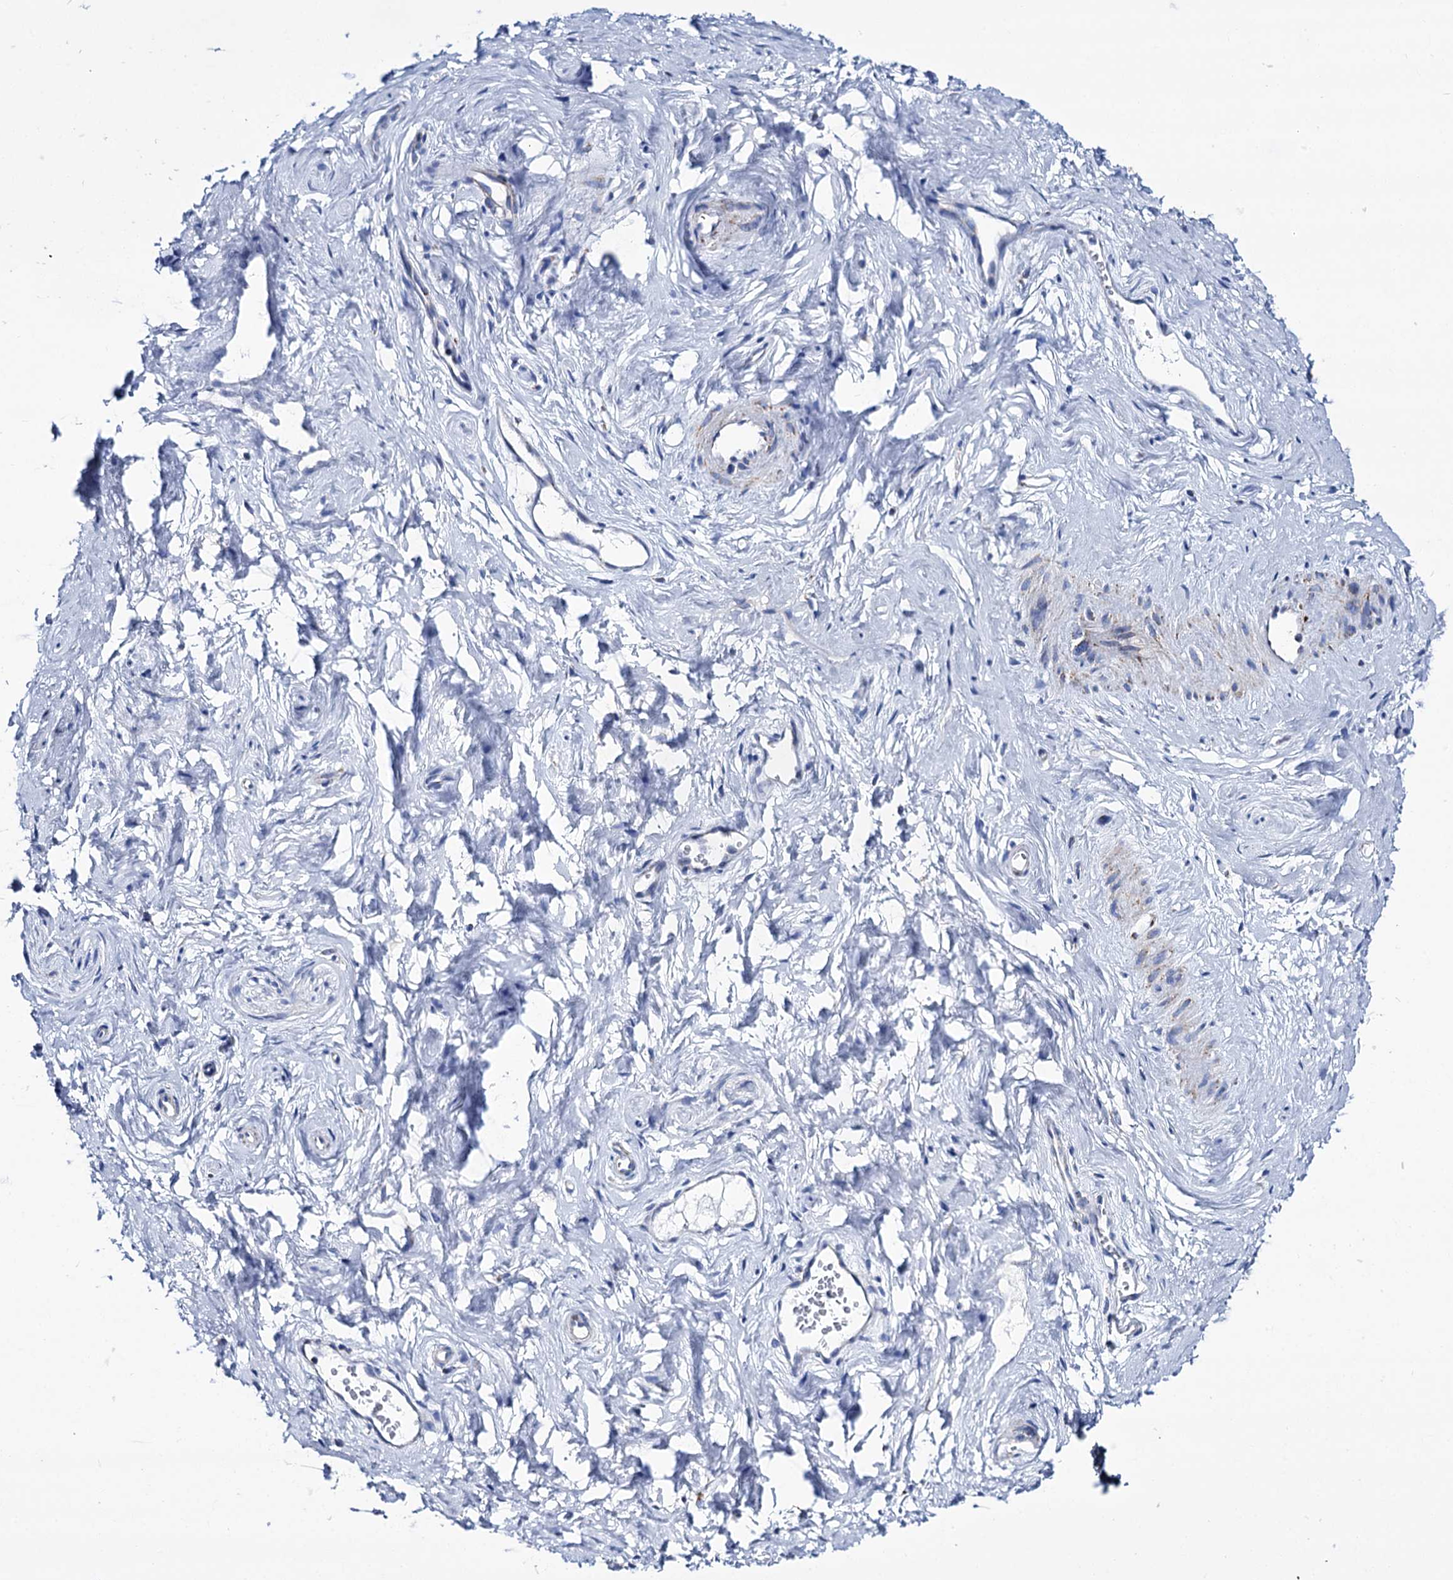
{"staining": {"intensity": "moderate", "quantity": "25%-75%", "location": "cytoplasmic/membranous"}, "tissue": "vagina", "cell_type": "Squamous epithelial cells", "image_type": "normal", "snomed": [{"axis": "morphology", "description": "Normal tissue, NOS"}, {"axis": "topography", "description": "Vagina"}, {"axis": "topography", "description": "Cervix"}], "caption": "Moderate cytoplasmic/membranous positivity is present in about 25%-75% of squamous epithelial cells in benign vagina.", "gene": "UBASH3B", "patient": {"sex": "female", "age": 40}}